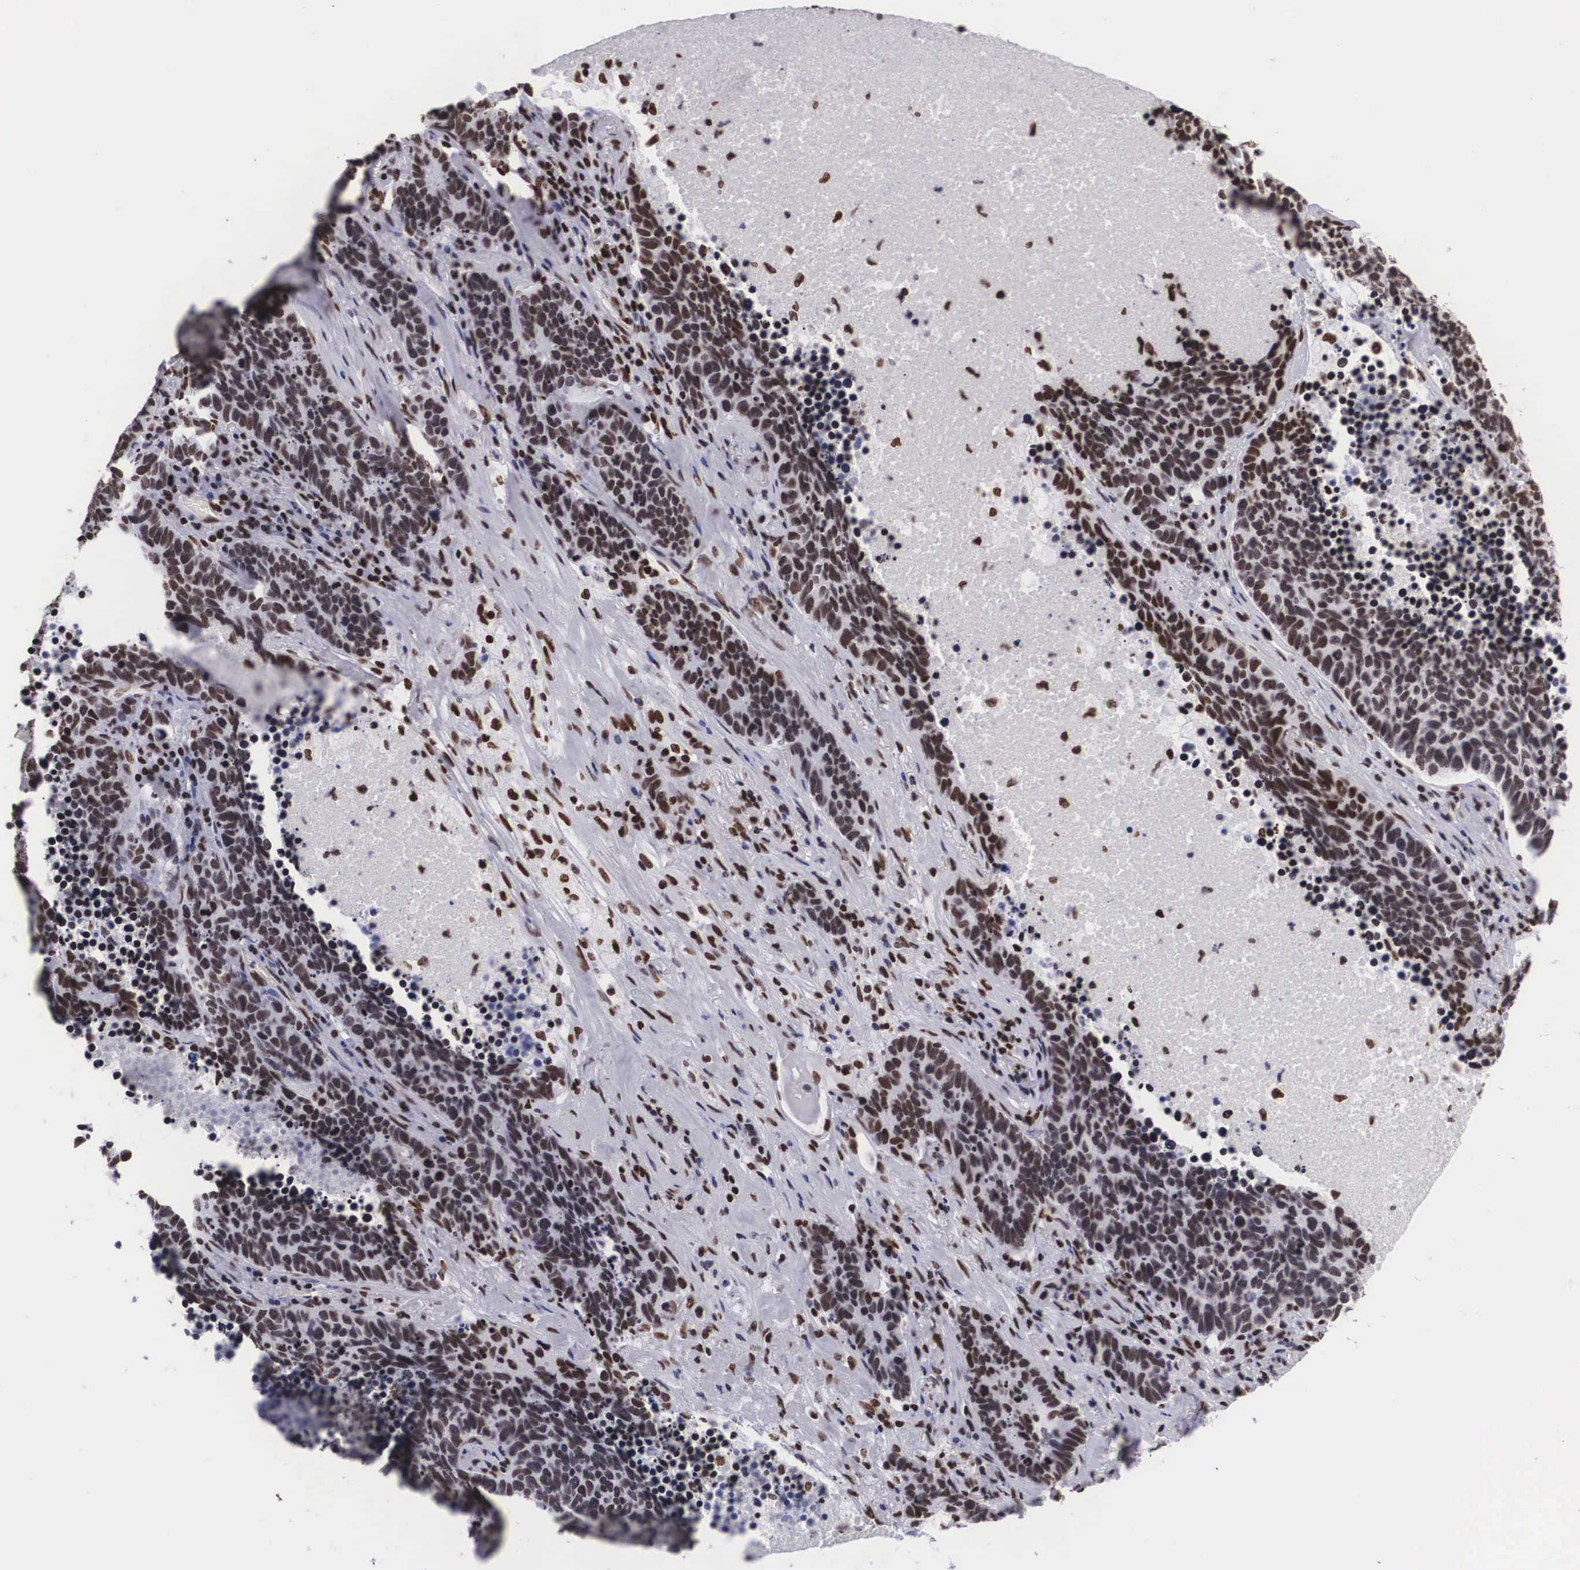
{"staining": {"intensity": "strong", "quantity": ">75%", "location": "nuclear"}, "tissue": "lung cancer", "cell_type": "Tumor cells", "image_type": "cancer", "snomed": [{"axis": "morphology", "description": "Neoplasm, malignant, NOS"}, {"axis": "topography", "description": "Lung"}], "caption": "This is a micrograph of immunohistochemistry staining of lung cancer, which shows strong expression in the nuclear of tumor cells.", "gene": "MECP2", "patient": {"sex": "female", "age": 75}}